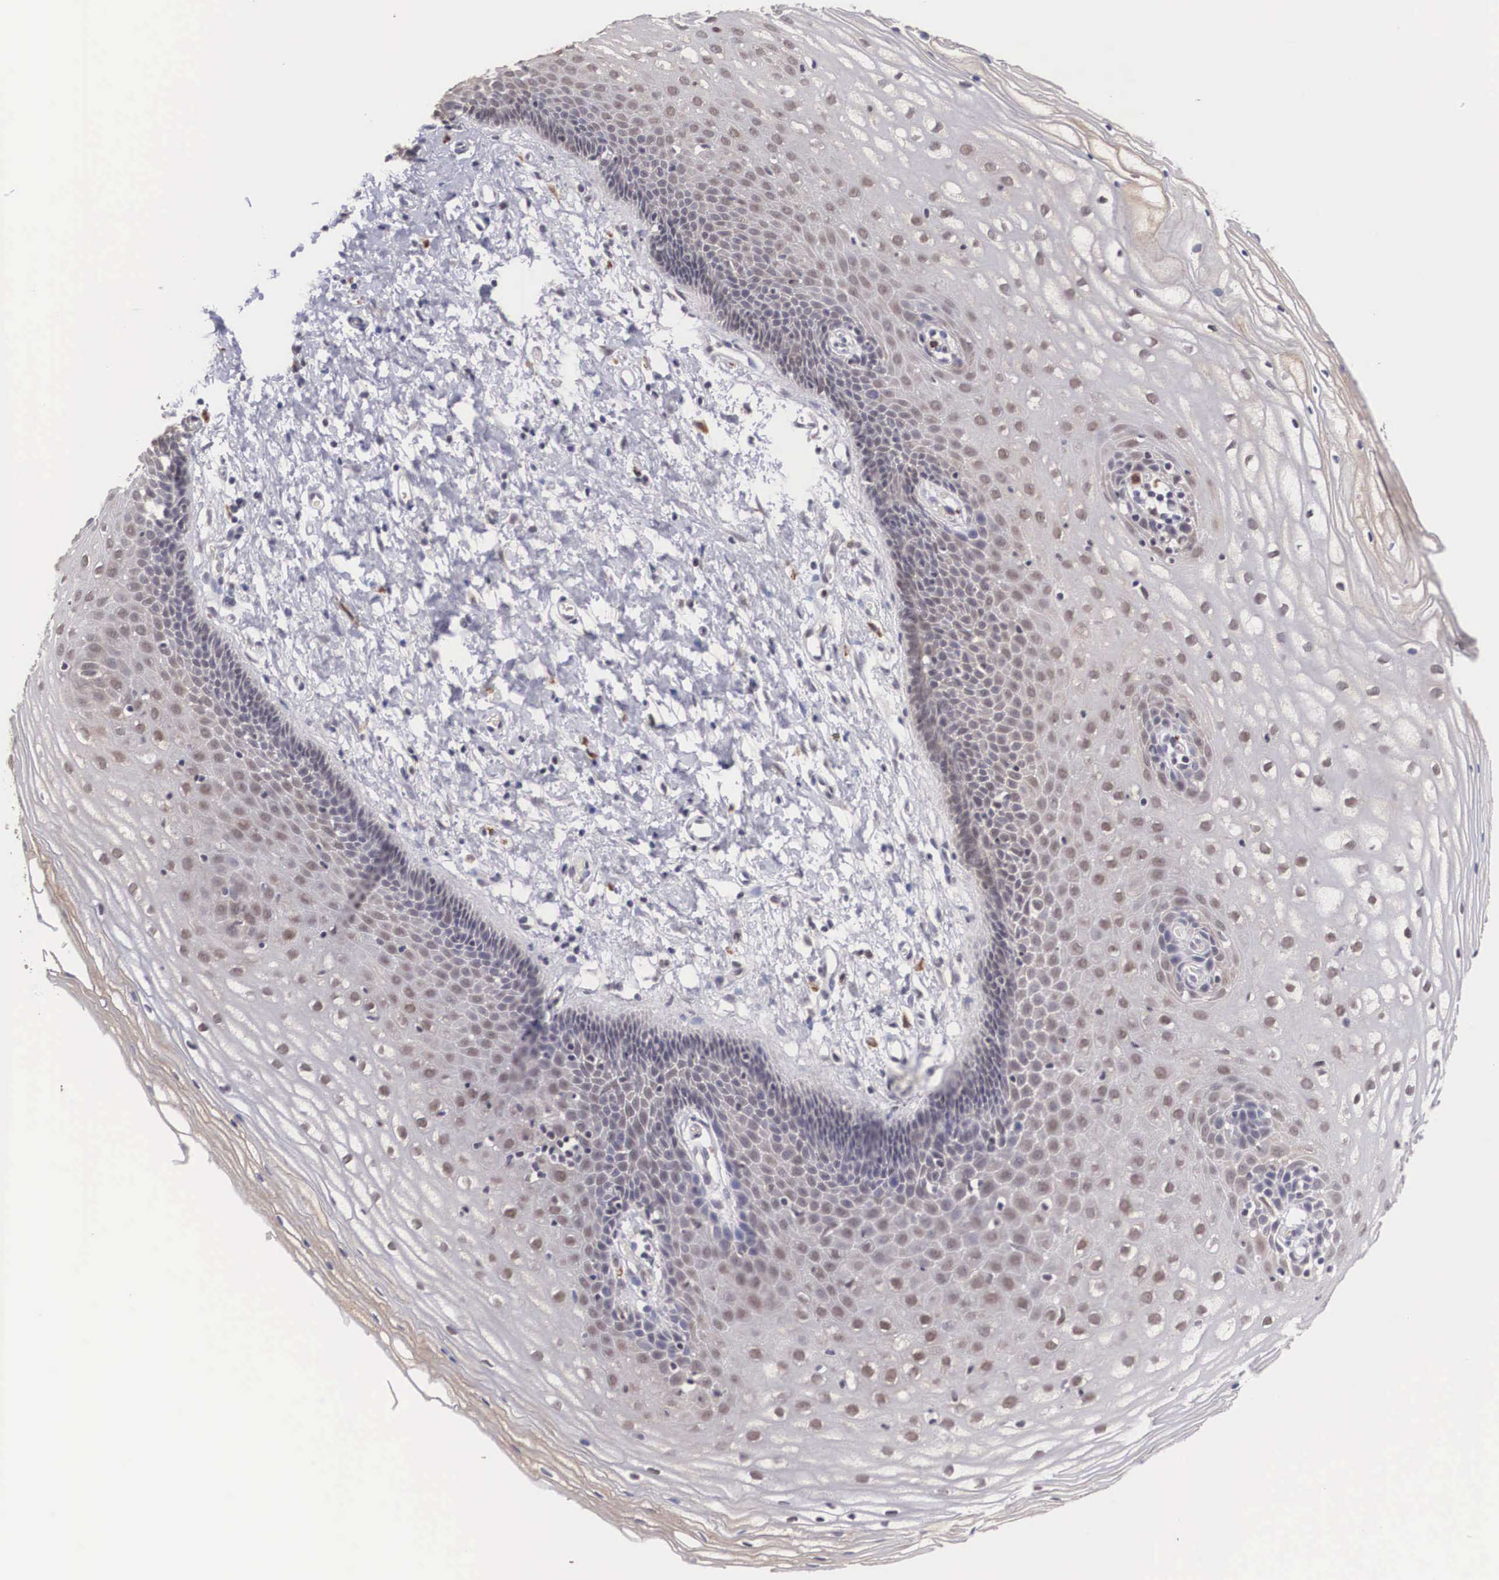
{"staining": {"intensity": "weak", "quantity": "<25%", "location": "nuclear"}, "tissue": "cervix", "cell_type": "Glandular cells", "image_type": "normal", "snomed": [{"axis": "morphology", "description": "Normal tissue, NOS"}, {"axis": "topography", "description": "Cervix"}], "caption": "Immunohistochemical staining of normal cervix shows no significant expression in glandular cells. Brightfield microscopy of IHC stained with DAB (3,3'-diaminobenzidine) (brown) and hematoxylin (blue), captured at high magnification.", "gene": "NINL", "patient": {"sex": "female", "age": 53}}